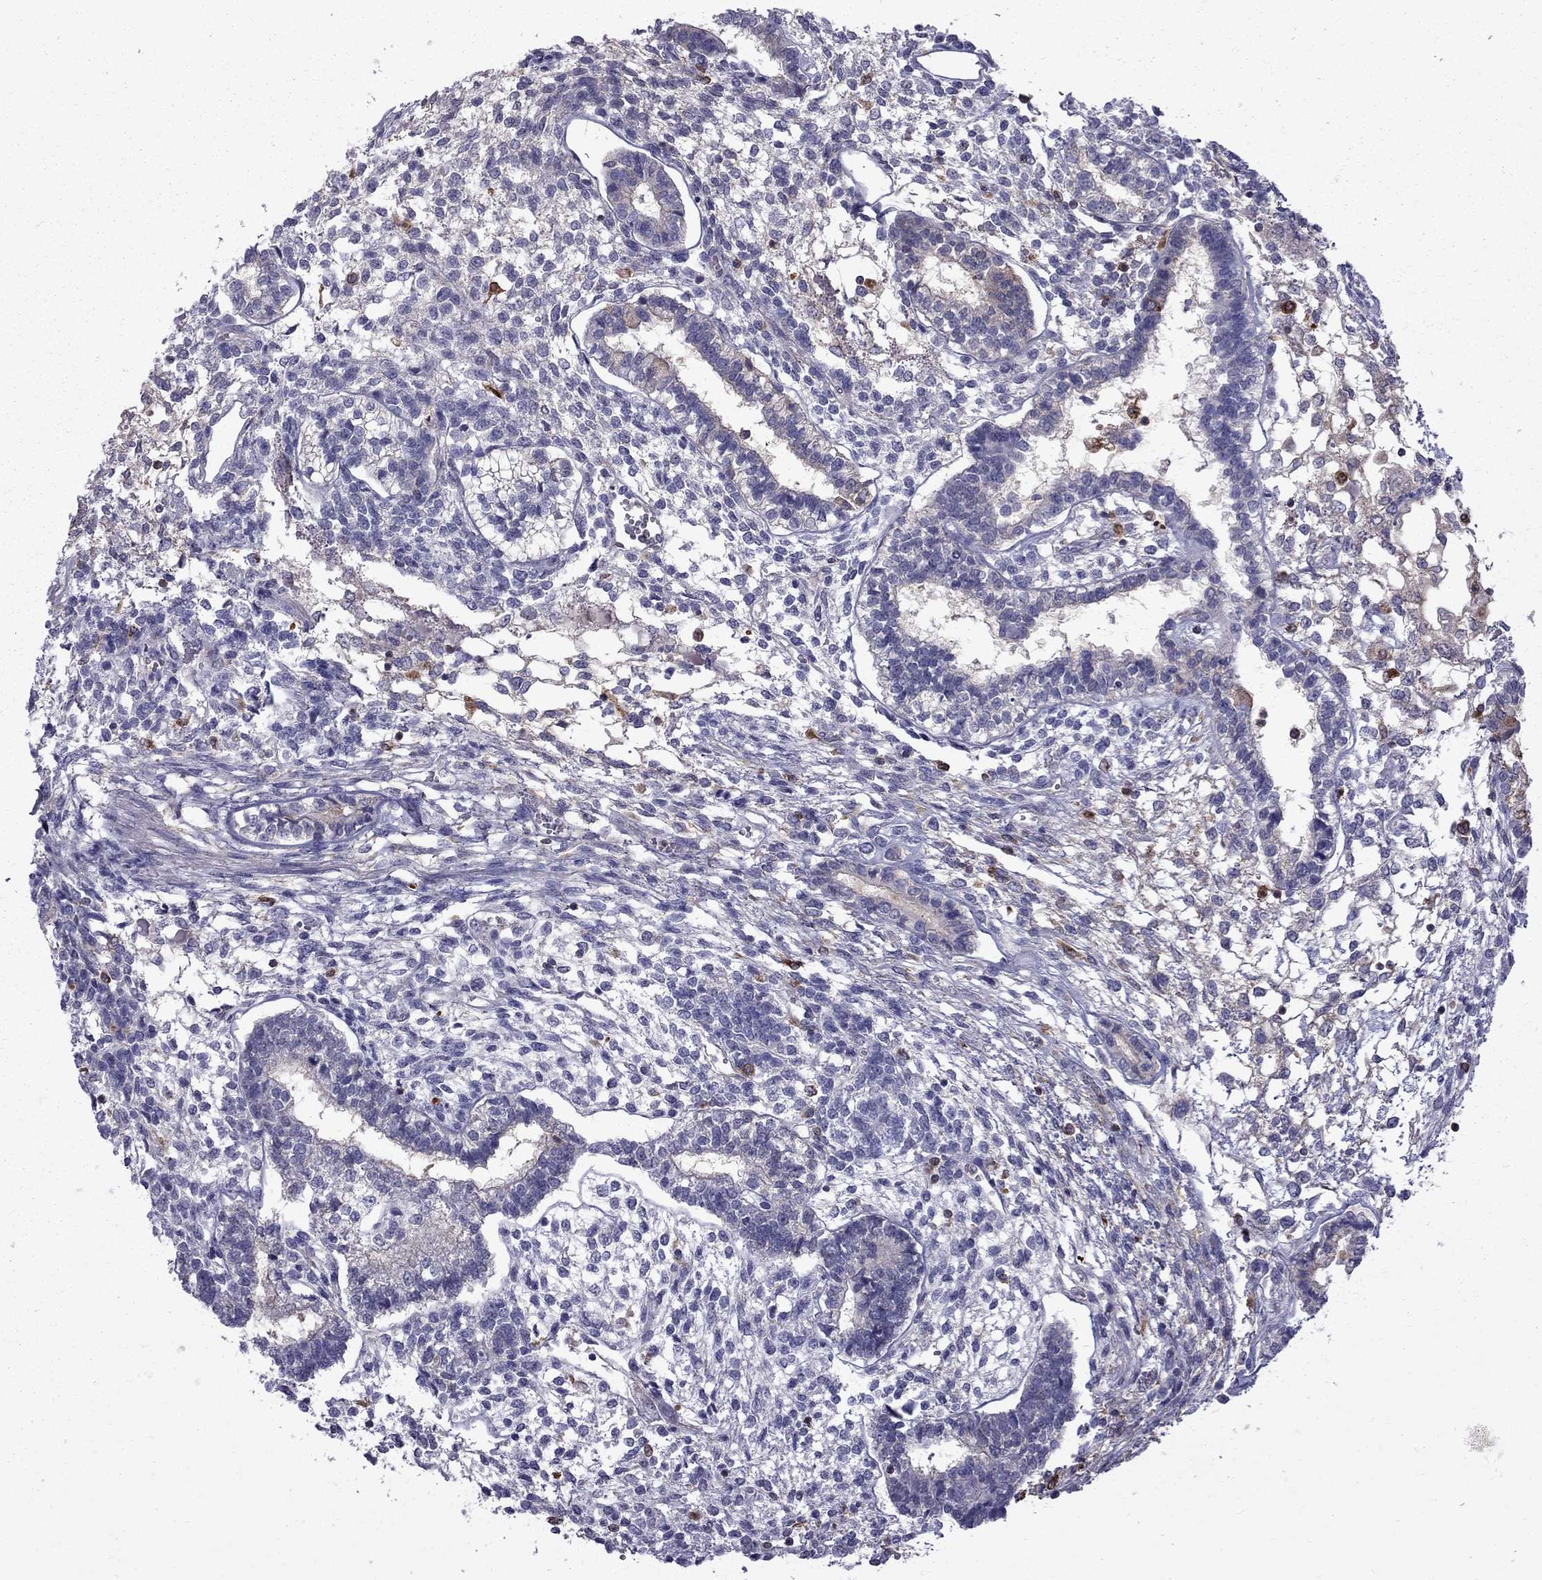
{"staining": {"intensity": "moderate", "quantity": "<25%", "location": "cytoplasmic/membranous"}, "tissue": "testis cancer", "cell_type": "Tumor cells", "image_type": "cancer", "snomed": [{"axis": "morphology", "description": "Carcinoma, Embryonal, NOS"}, {"axis": "topography", "description": "Testis"}], "caption": "Protein expression analysis of testis cancer exhibits moderate cytoplasmic/membranous expression in about <25% of tumor cells.", "gene": "EIF4E3", "patient": {"sex": "male", "age": 37}}